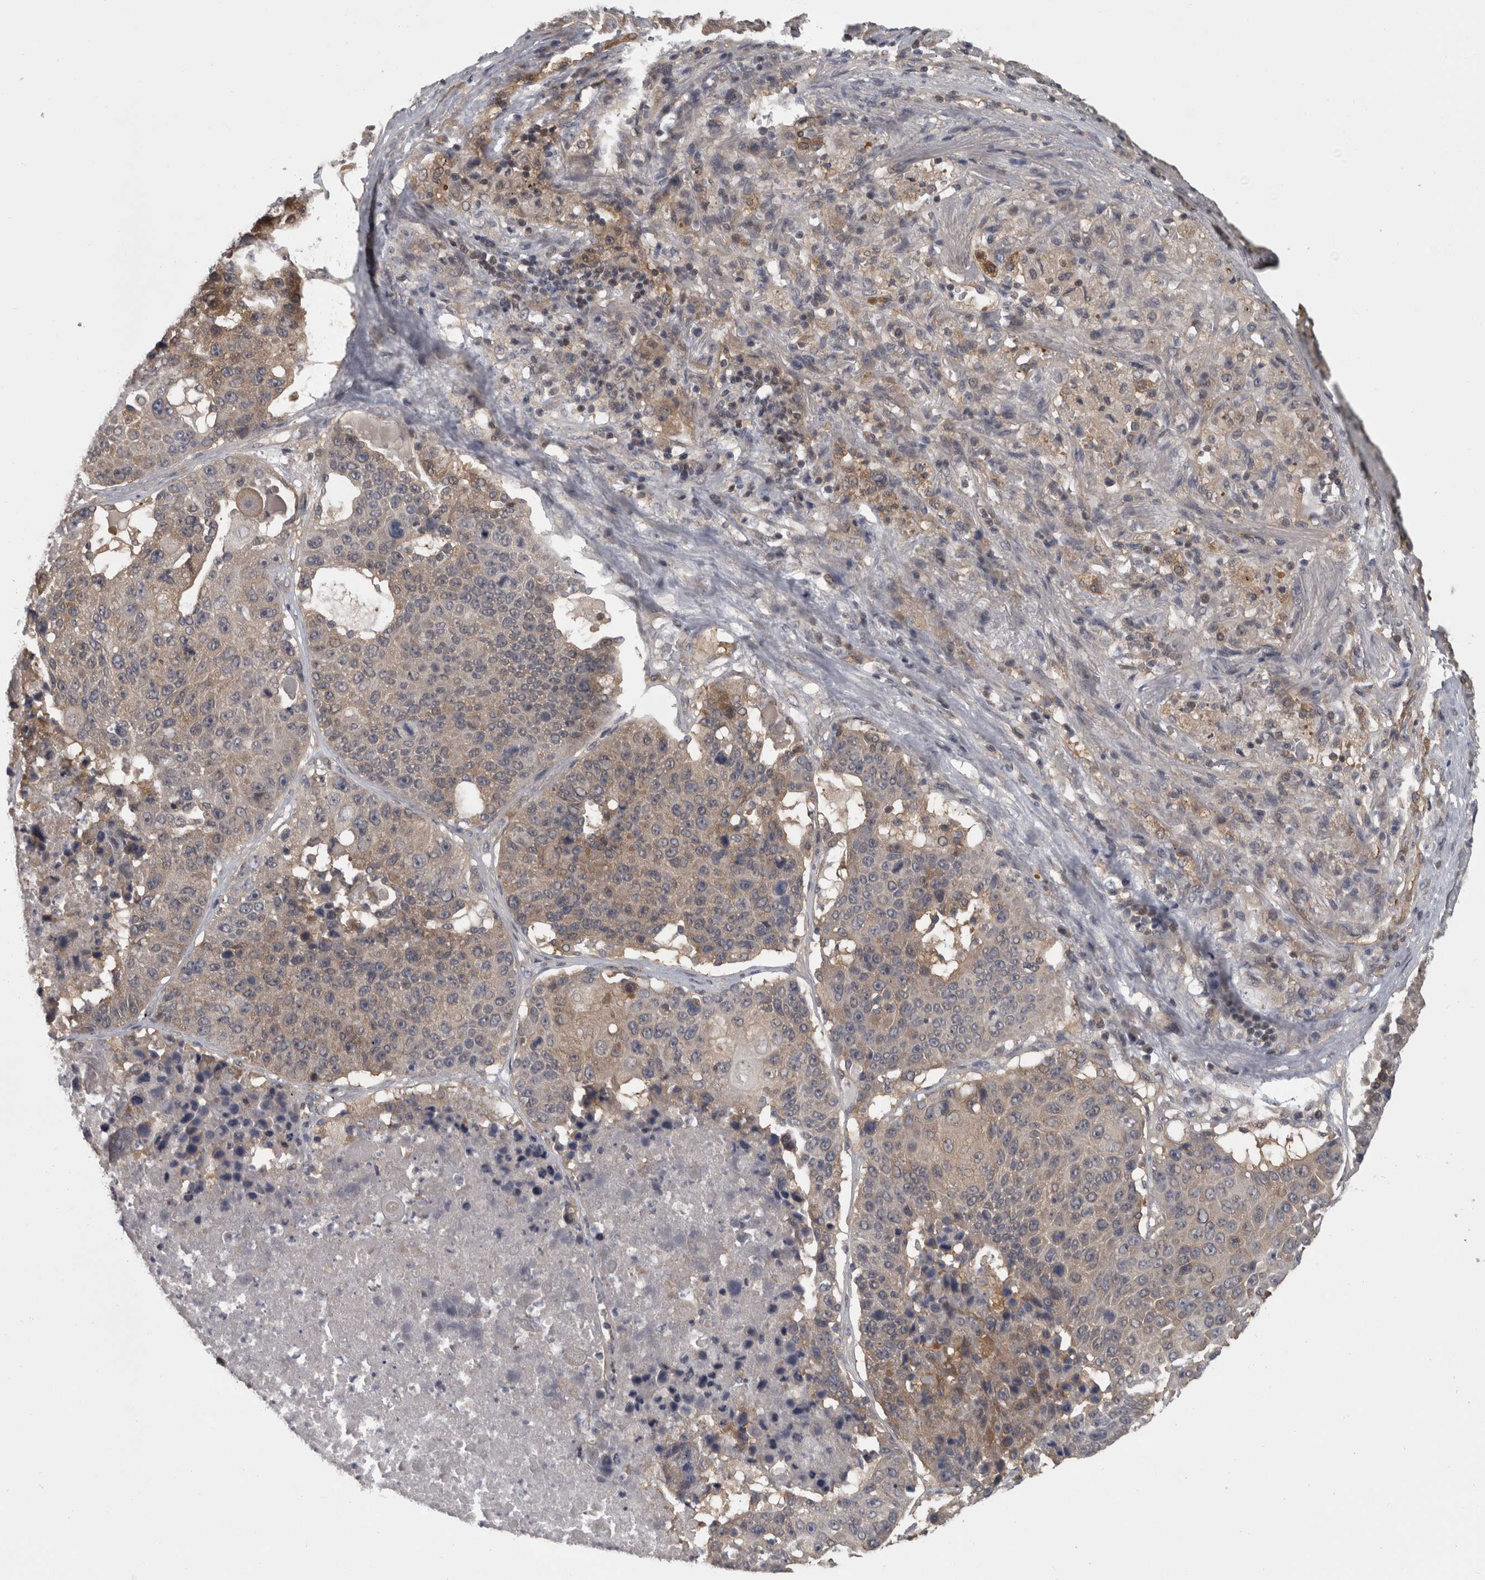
{"staining": {"intensity": "weak", "quantity": "<25%", "location": "cytoplasmic/membranous"}, "tissue": "lung cancer", "cell_type": "Tumor cells", "image_type": "cancer", "snomed": [{"axis": "morphology", "description": "Squamous cell carcinoma, NOS"}, {"axis": "topography", "description": "Lung"}], "caption": "This histopathology image is of squamous cell carcinoma (lung) stained with immunohistochemistry to label a protein in brown with the nuclei are counter-stained blue. There is no positivity in tumor cells.", "gene": "APRT", "patient": {"sex": "male", "age": 61}}